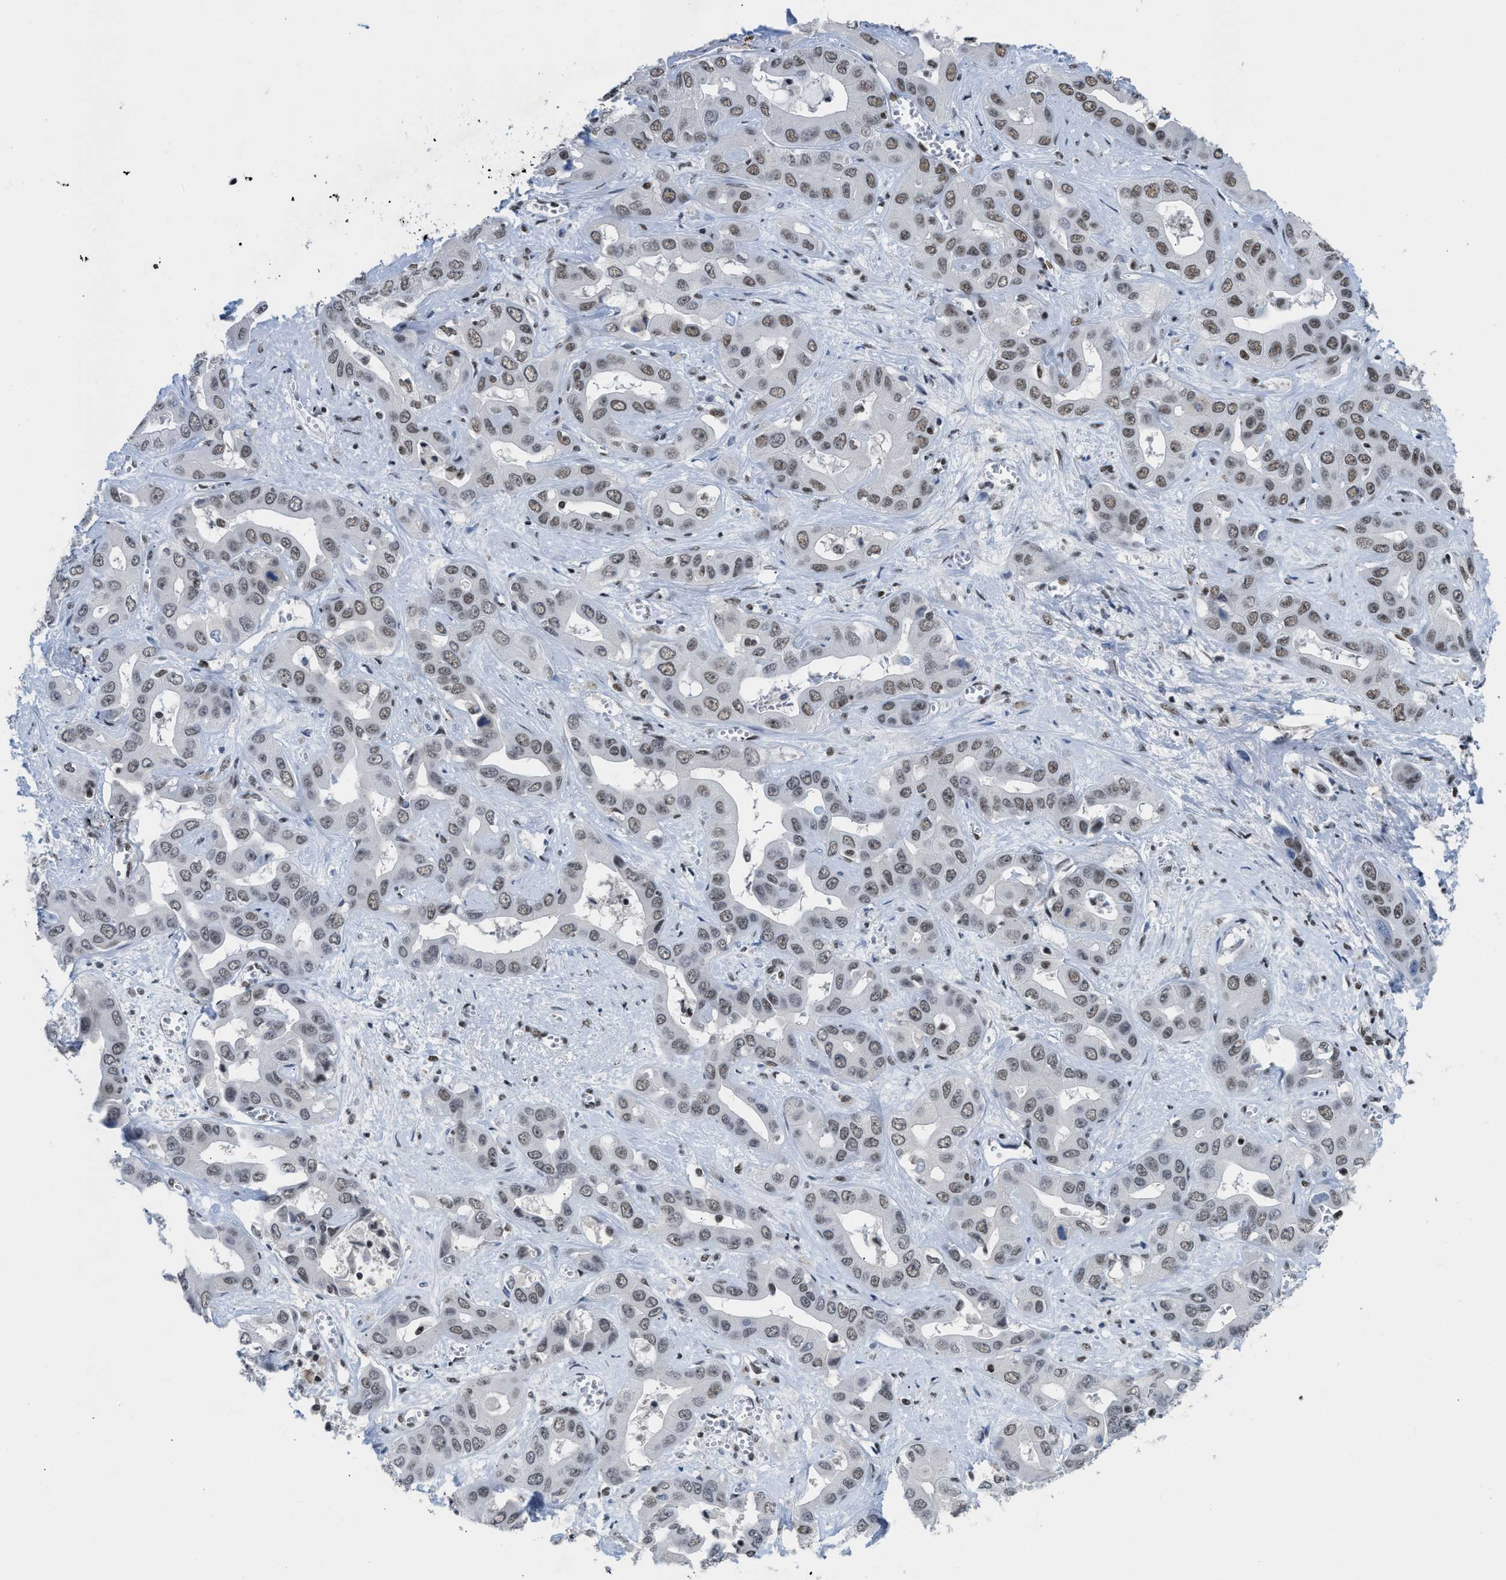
{"staining": {"intensity": "moderate", "quantity": ">75%", "location": "nuclear"}, "tissue": "liver cancer", "cell_type": "Tumor cells", "image_type": "cancer", "snomed": [{"axis": "morphology", "description": "Cholangiocarcinoma"}, {"axis": "topography", "description": "Liver"}], "caption": "Immunohistochemistry micrograph of liver cancer (cholangiocarcinoma) stained for a protein (brown), which demonstrates medium levels of moderate nuclear staining in approximately >75% of tumor cells.", "gene": "SCAF4", "patient": {"sex": "female", "age": 52}}